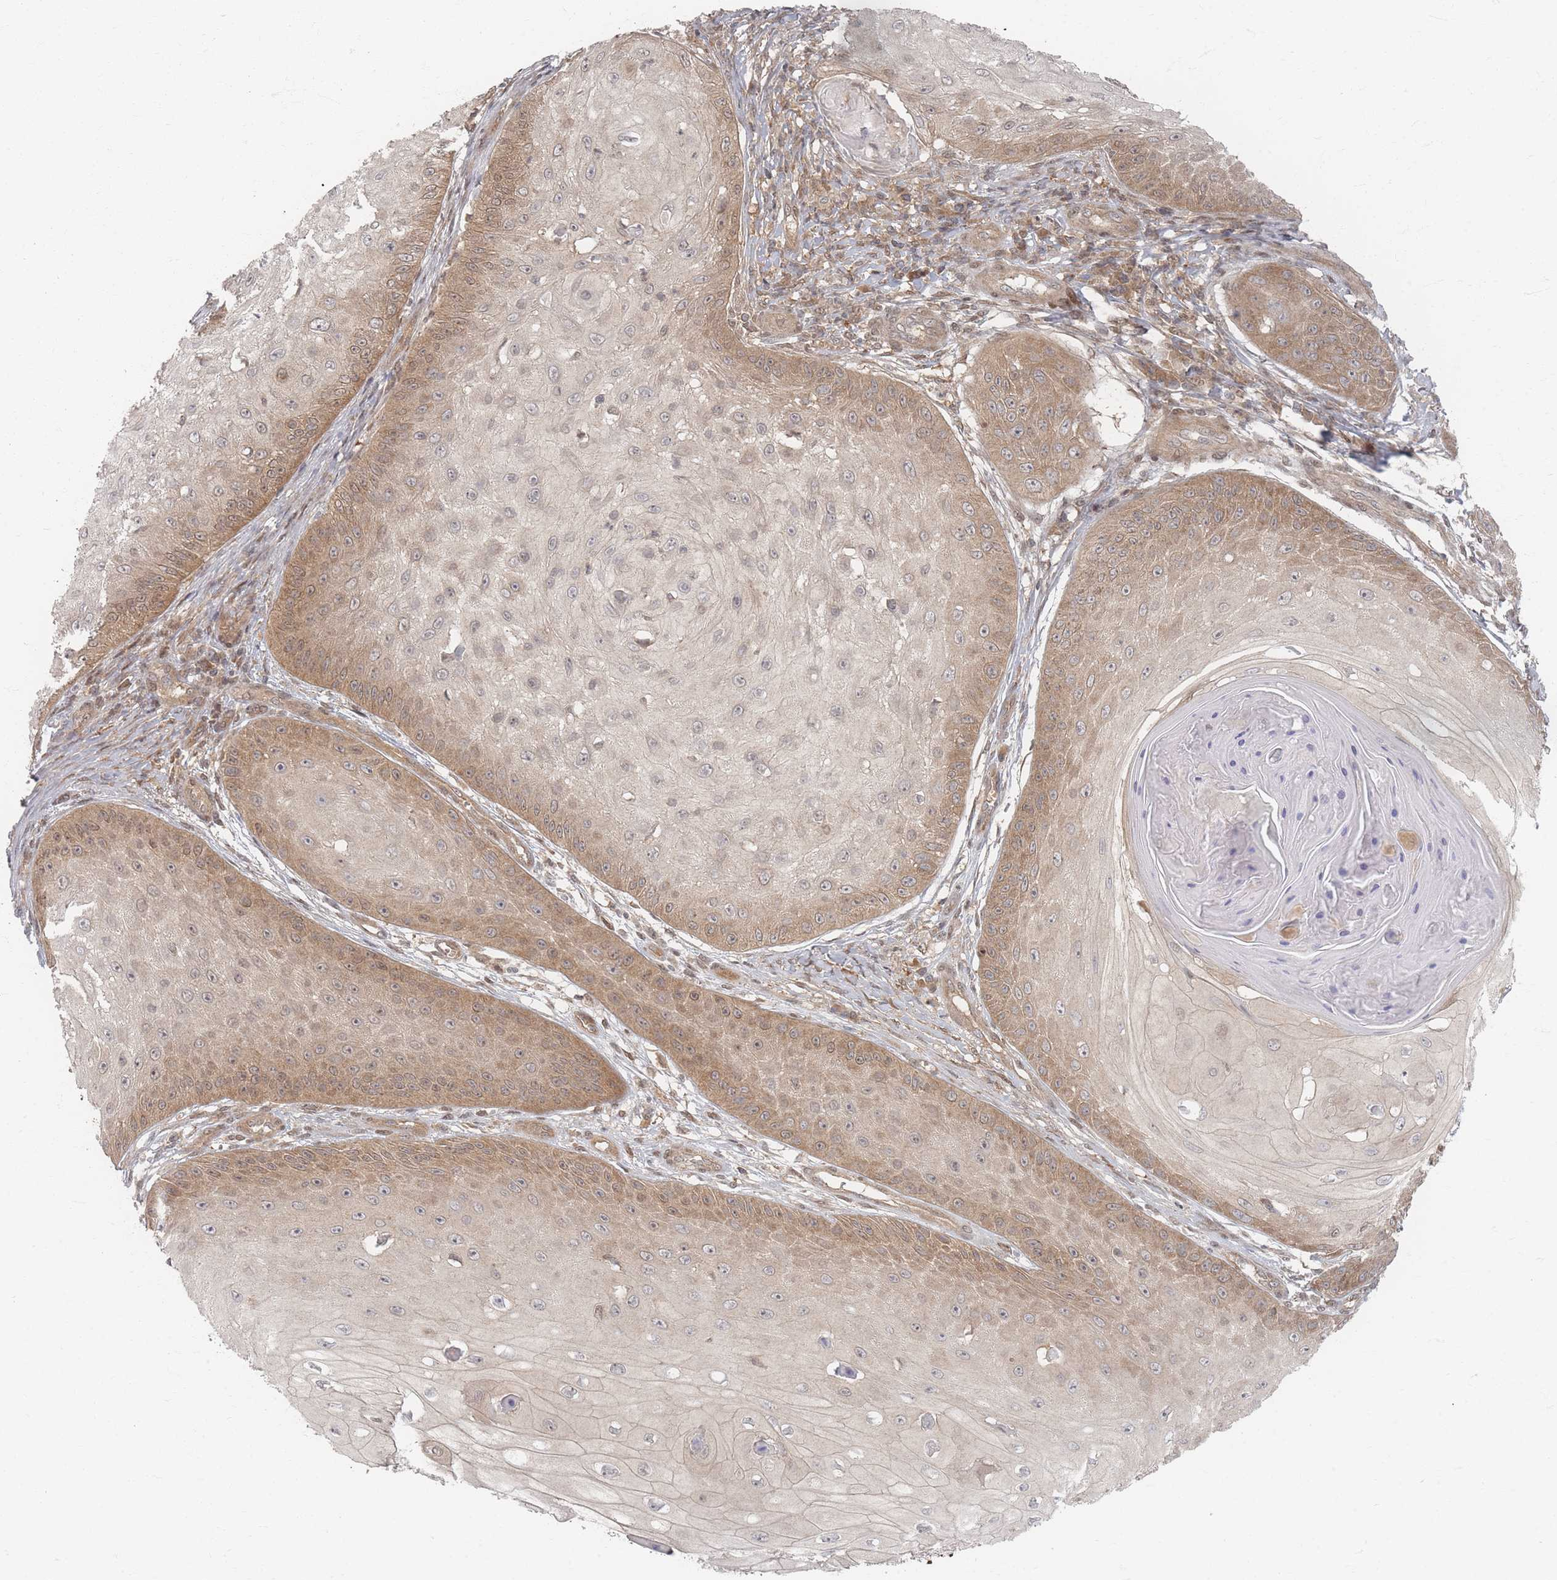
{"staining": {"intensity": "moderate", "quantity": "25%-75%", "location": "cytoplasmic/membranous"}, "tissue": "skin cancer", "cell_type": "Tumor cells", "image_type": "cancer", "snomed": [{"axis": "morphology", "description": "Squamous cell carcinoma, NOS"}, {"axis": "topography", "description": "Skin"}], "caption": "About 25%-75% of tumor cells in squamous cell carcinoma (skin) reveal moderate cytoplasmic/membranous protein positivity as visualized by brown immunohistochemical staining.", "gene": "PSMD9", "patient": {"sex": "male", "age": 70}}